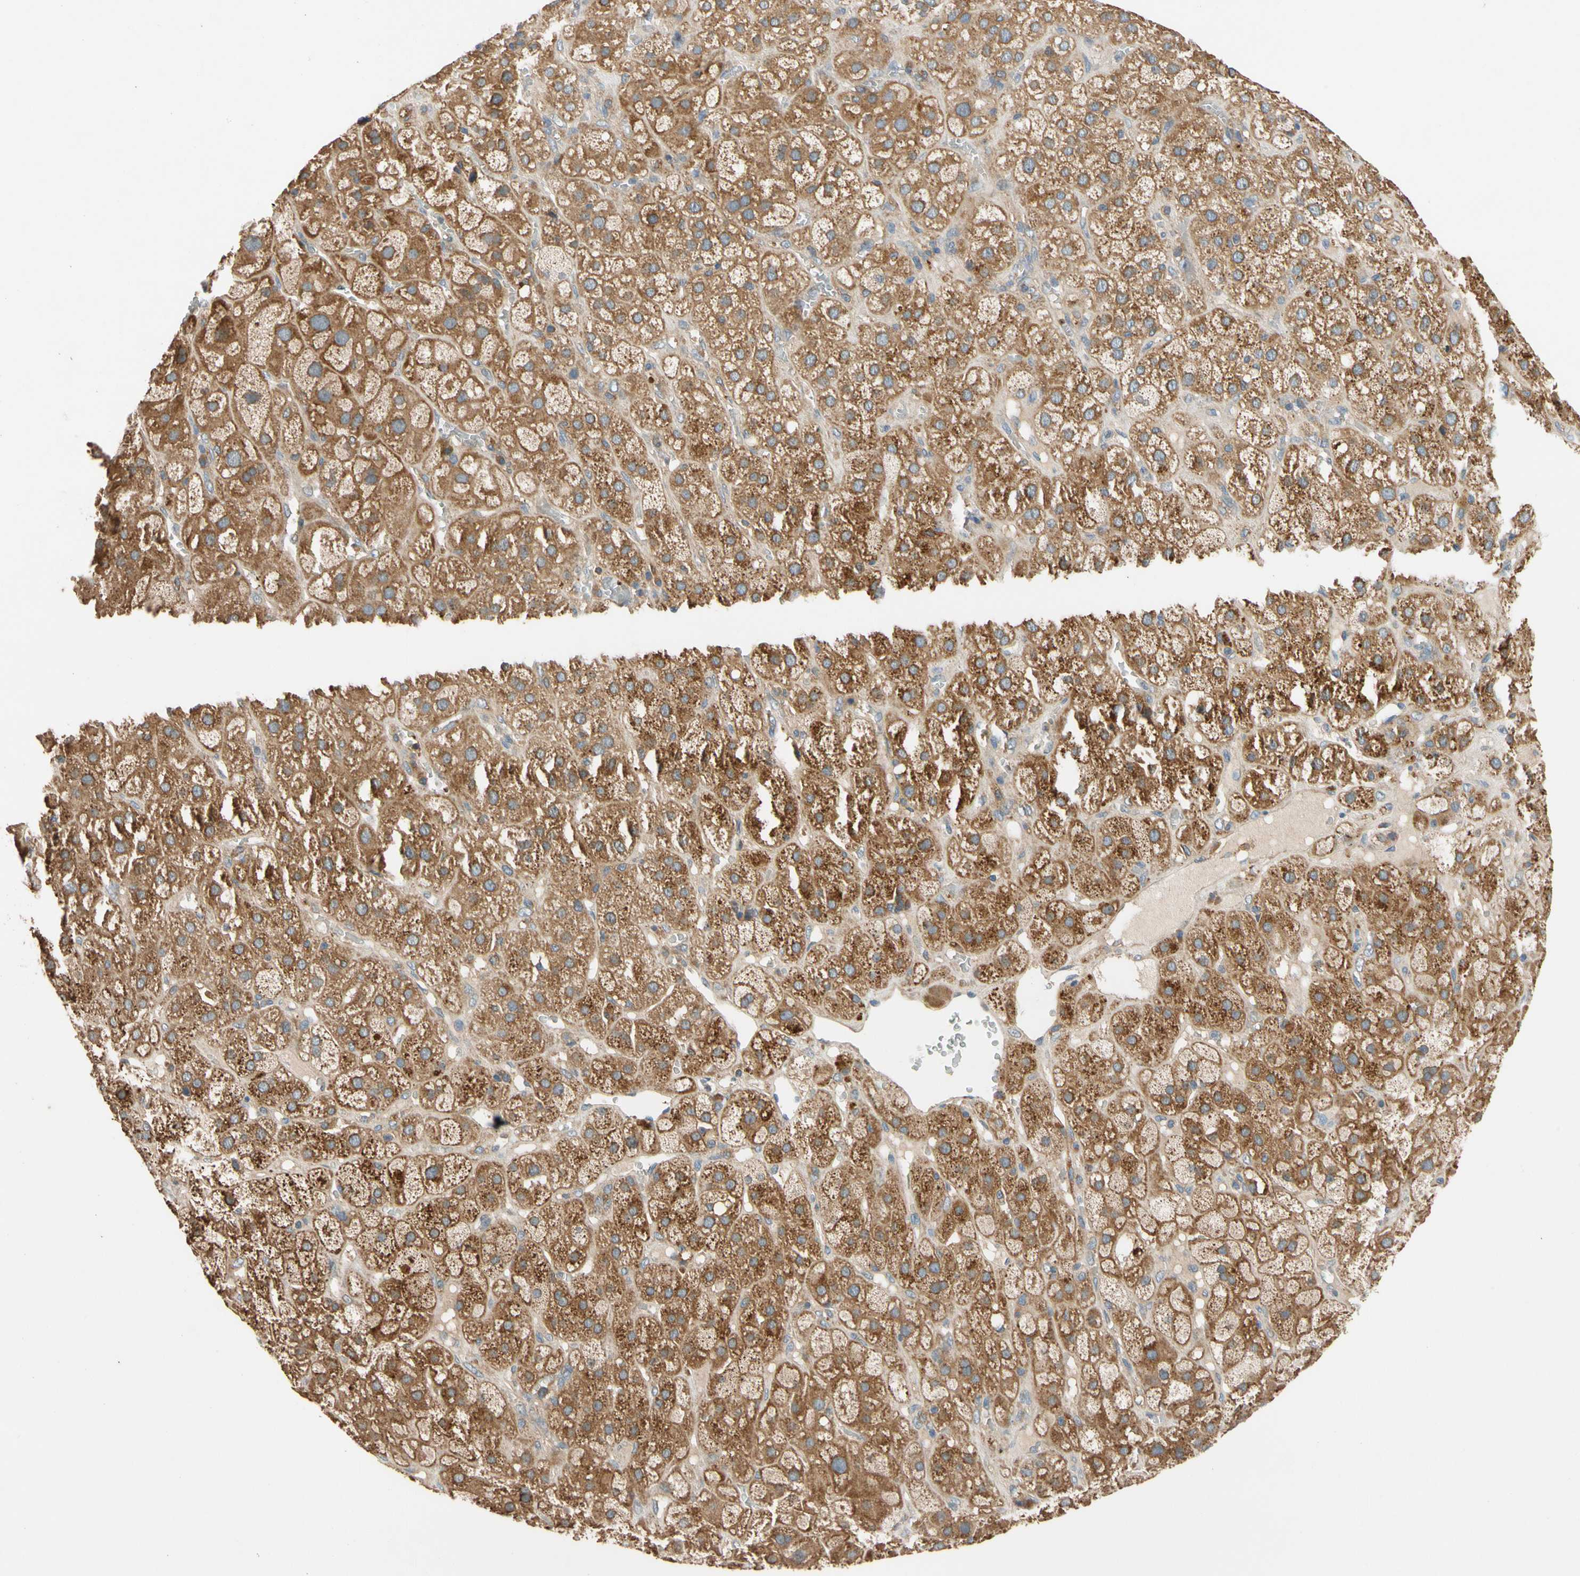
{"staining": {"intensity": "strong", "quantity": ">75%", "location": "cytoplasmic/membranous"}, "tissue": "adrenal gland", "cell_type": "Glandular cells", "image_type": "normal", "snomed": [{"axis": "morphology", "description": "Normal tissue, NOS"}, {"axis": "topography", "description": "Adrenal gland"}], "caption": "Adrenal gland stained with DAB (3,3'-diaminobenzidine) IHC displays high levels of strong cytoplasmic/membranous expression in approximately >75% of glandular cells.", "gene": "USP12", "patient": {"sex": "female", "age": 47}}